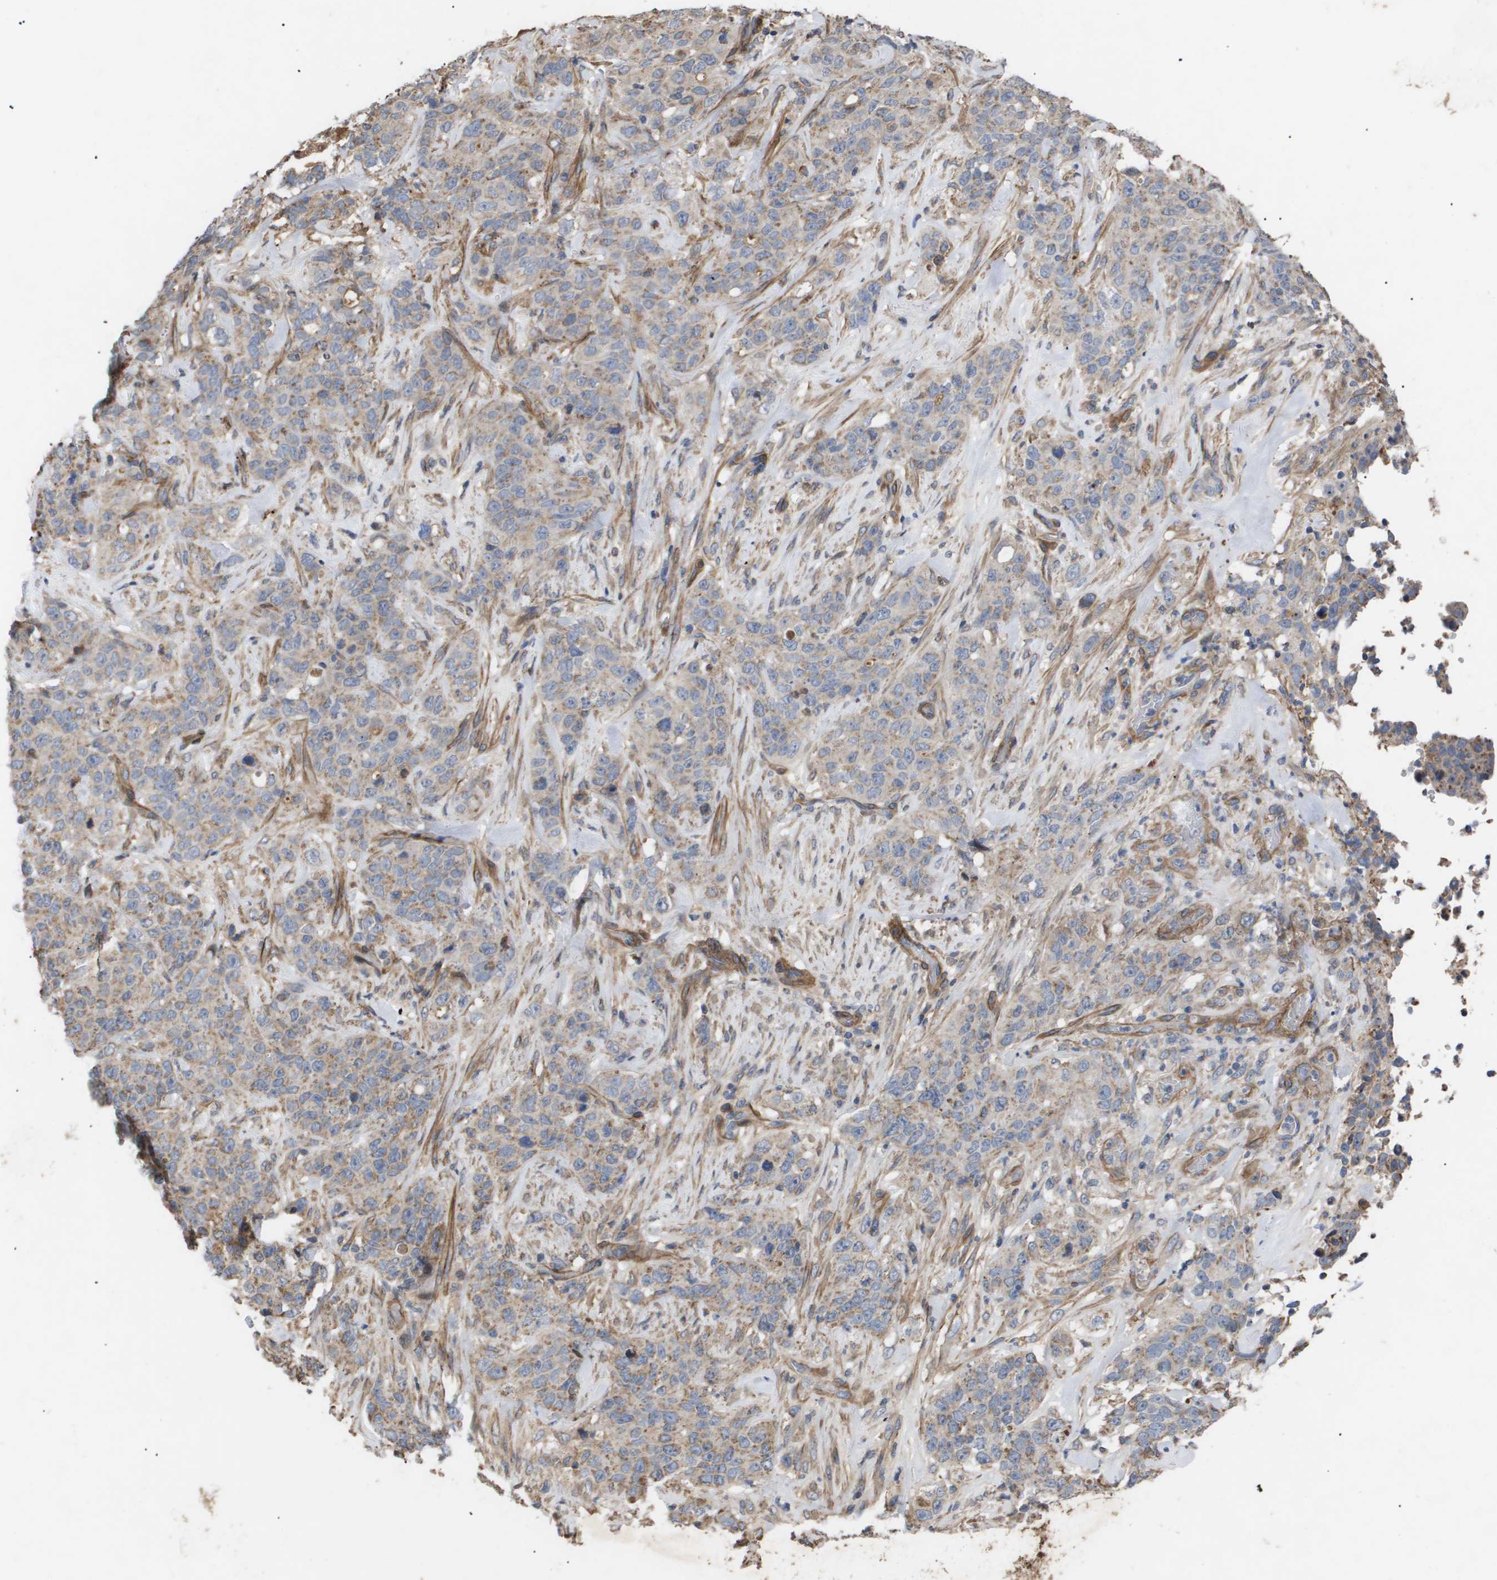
{"staining": {"intensity": "weak", "quantity": ">75%", "location": "cytoplasmic/membranous"}, "tissue": "stomach cancer", "cell_type": "Tumor cells", "image_type": "cancer", "snomed": [{"axis": "morphology", "description": "Adenocarcinoma, NOS"}, {"axis": "topography", "description": "Stomach"}], "caption": "Stomach cancer stained with DAB (3,3'-diaminobenzidine) immunohistochemistry (IHC) displays low levels of weak cytoplasmic/membranous expression in about >75% of tumor cells.", "gene": "TNS1", "patient": {"sex": "male", "age": 48}}